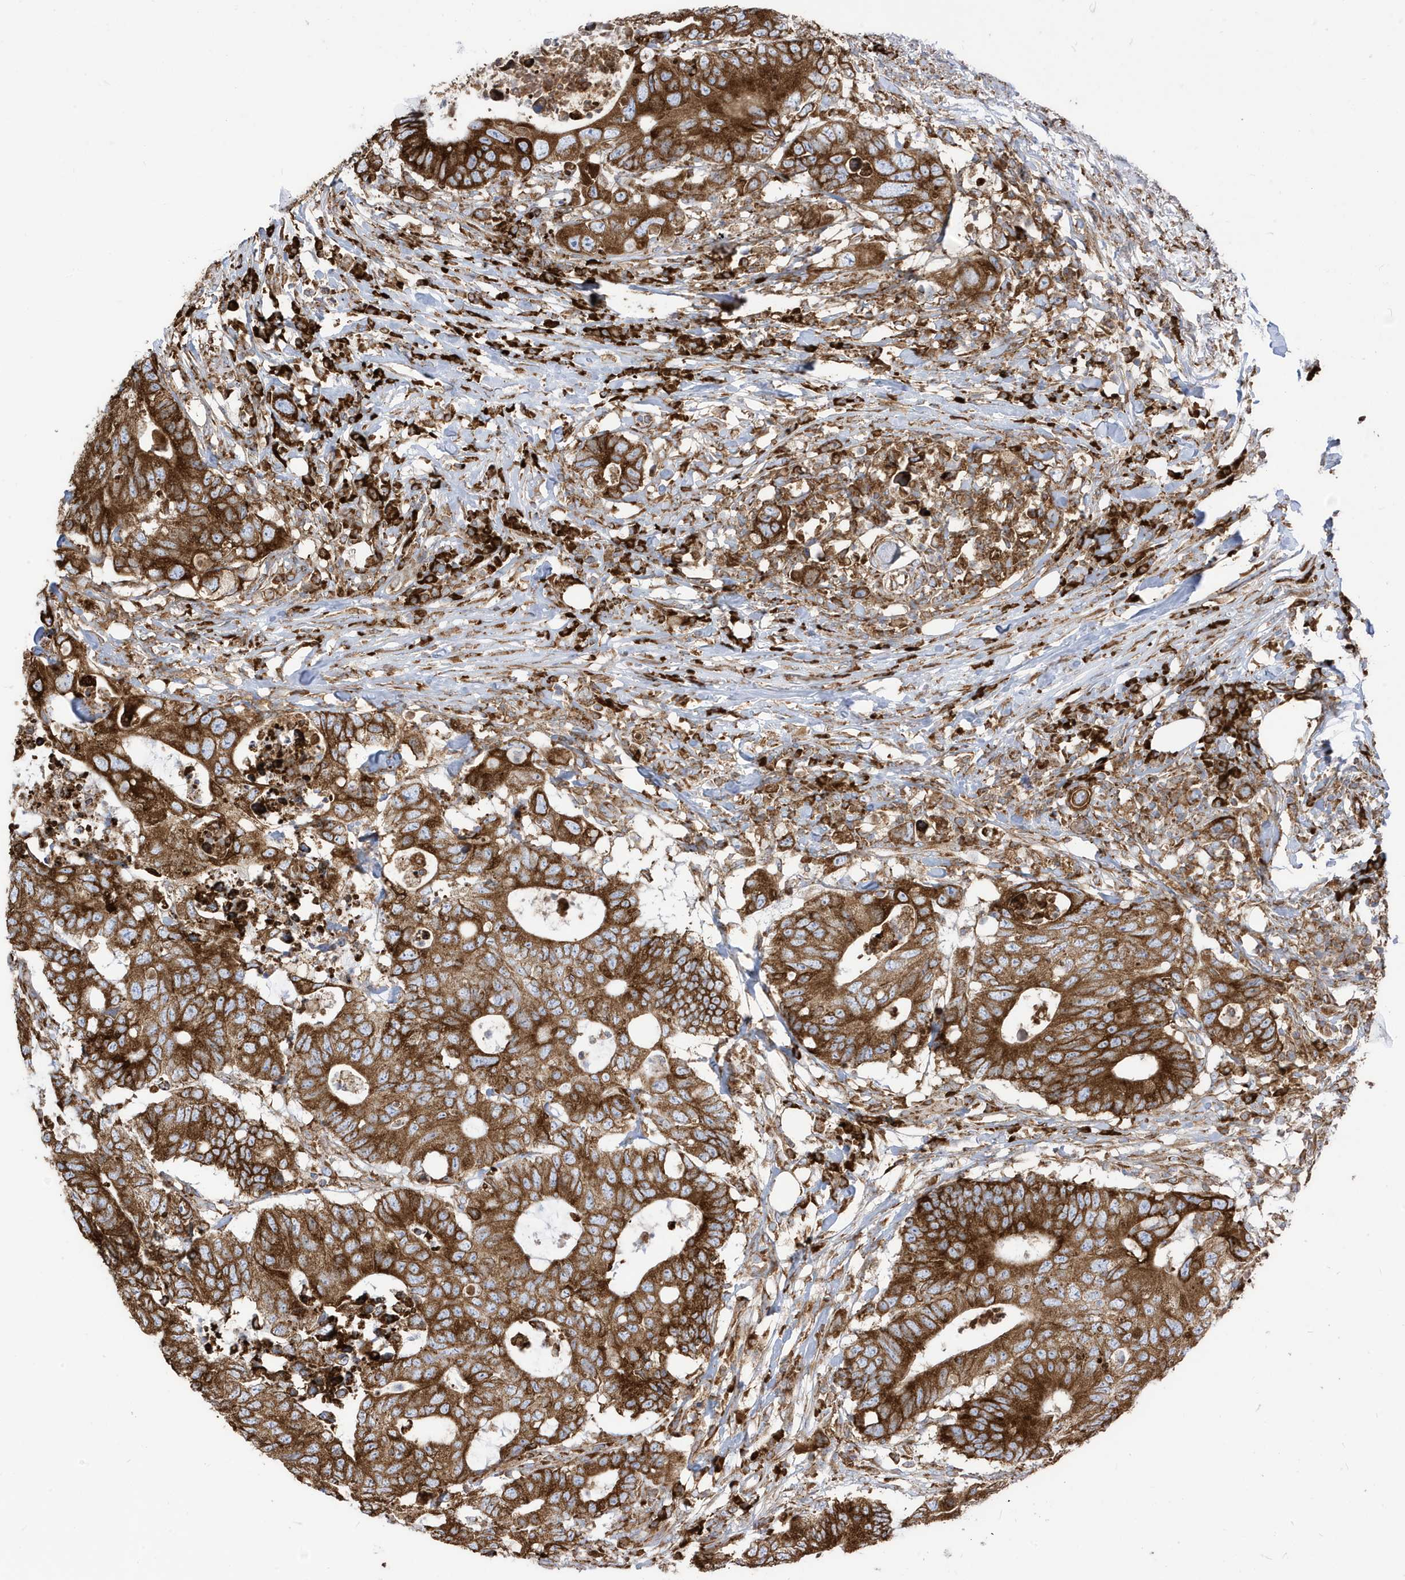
{"staining": {"intensity": "strong", "quantity": ">75%", "location": "cytoplasmic/membranous"}, "tissue": "colorectal cancer", "cell_type": "Tumor cells", "image_type": "cancer", "snomed": [{"axis": "morphology", "description": "Adenocarcinoma, NOS"}, {"axis": "topography", "description": "Colon"}], "caption": "Adenocarcinoma (colorectal) was stained to show a protein in brown. There is high levels of strong cytoplasmic/membranous staining in about >75% of tumor cells.", "gene": "PDIA6", "patient": {"sex": "male", "age": 71}}